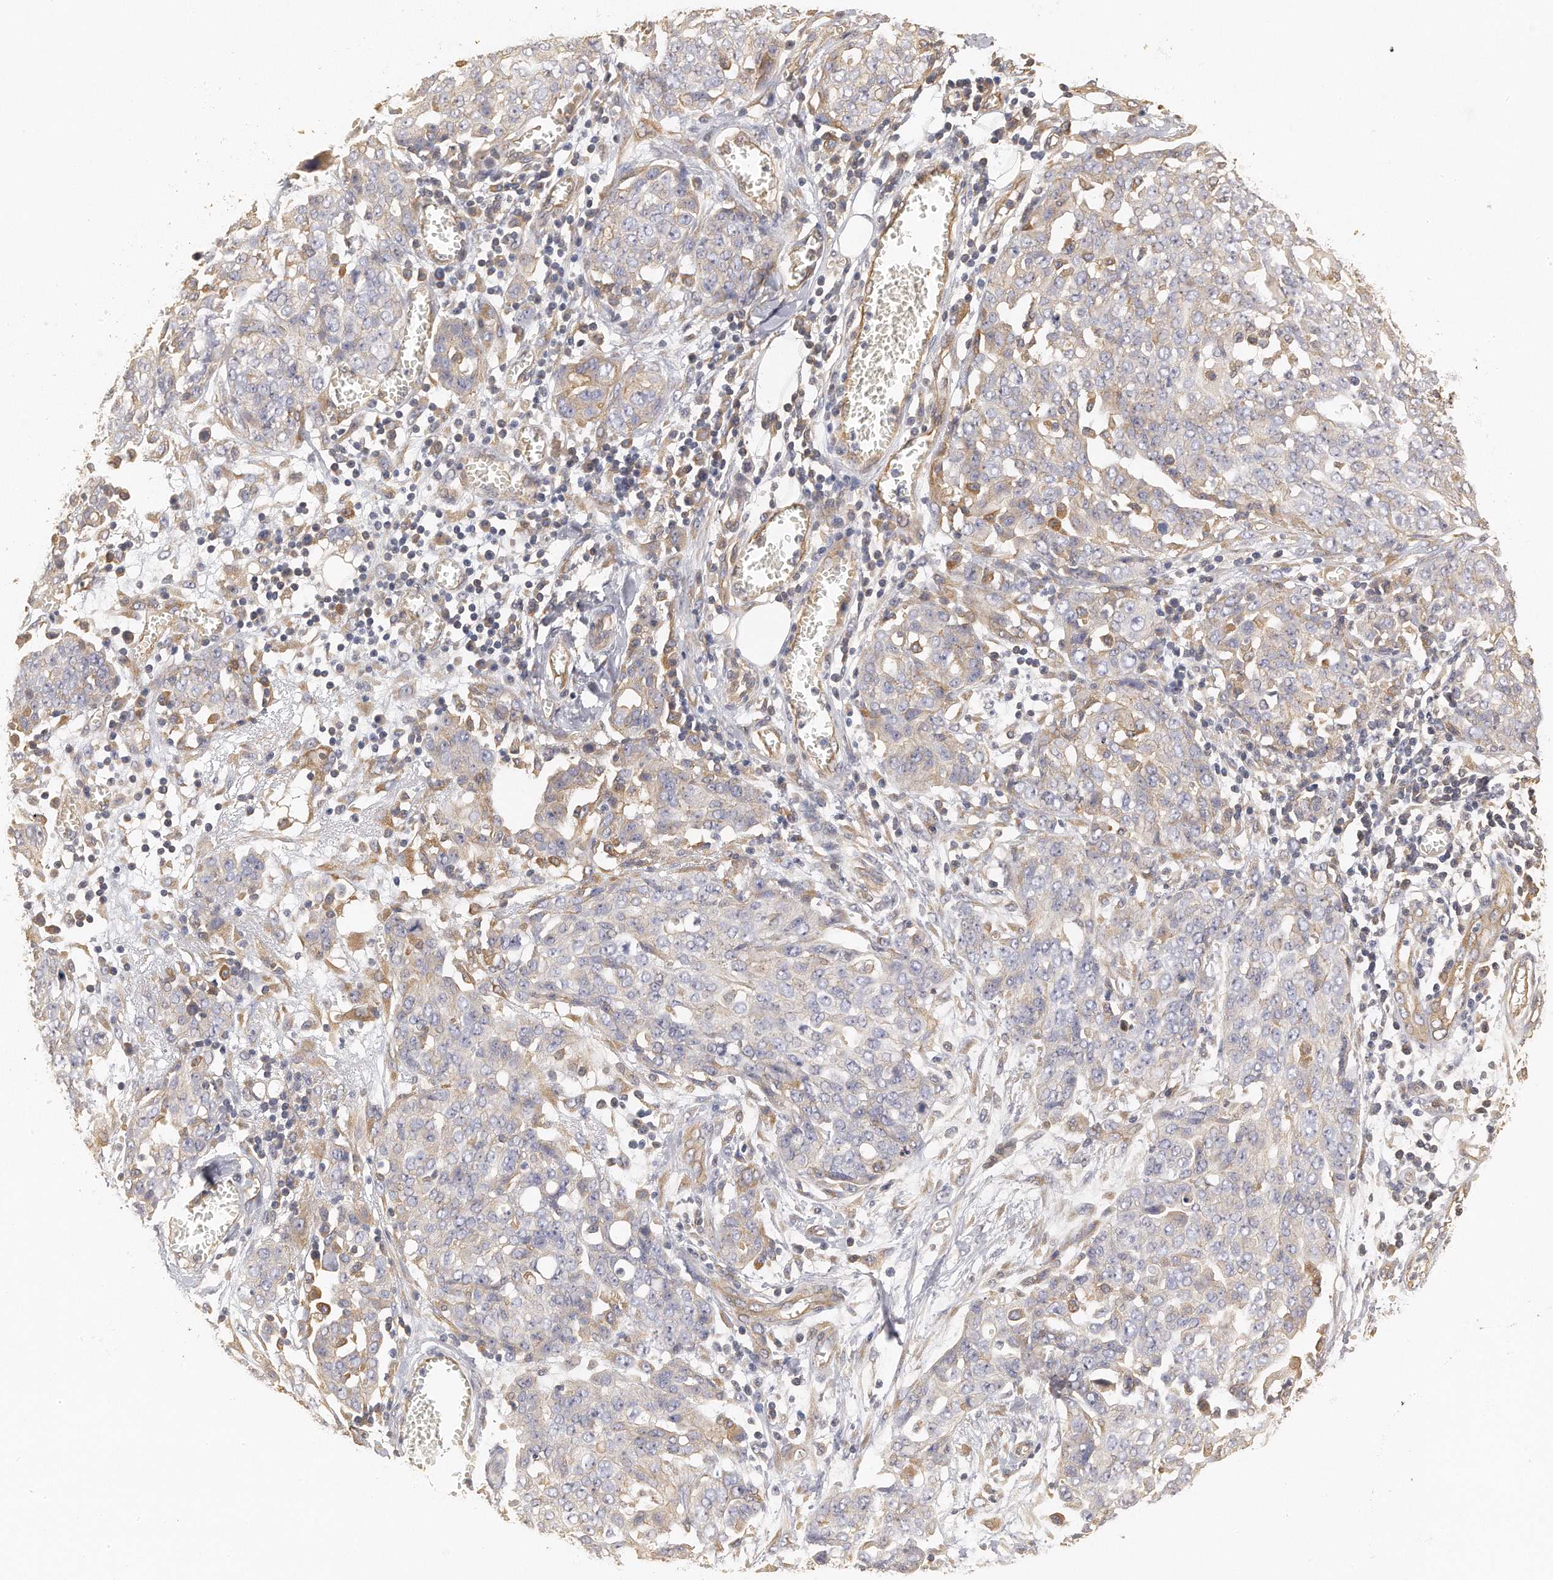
{"staining": {"intensity": "weak", "quantity": "<25%", "location": "cytoplasmic/membranous"}, "tissue": "ovarian cancer", "cell_type": "Tumor cells", "image_type": "cancer", "snomed": [{"axis": "morphology", "description": "Cystadenocarcinoma, serous, NOS"}, {"axis": "topography", "description": "Soft tissue"}, {"axis": "topography", "description": "Ovary"}], "caption": "Ovarian cancer (serous cystadenocarcinoma) was stained to show a protein in brown. There is no significant staining in tumor cells.", "gene": "CHST7", "patient": {"sex": "female", "age": 57}}